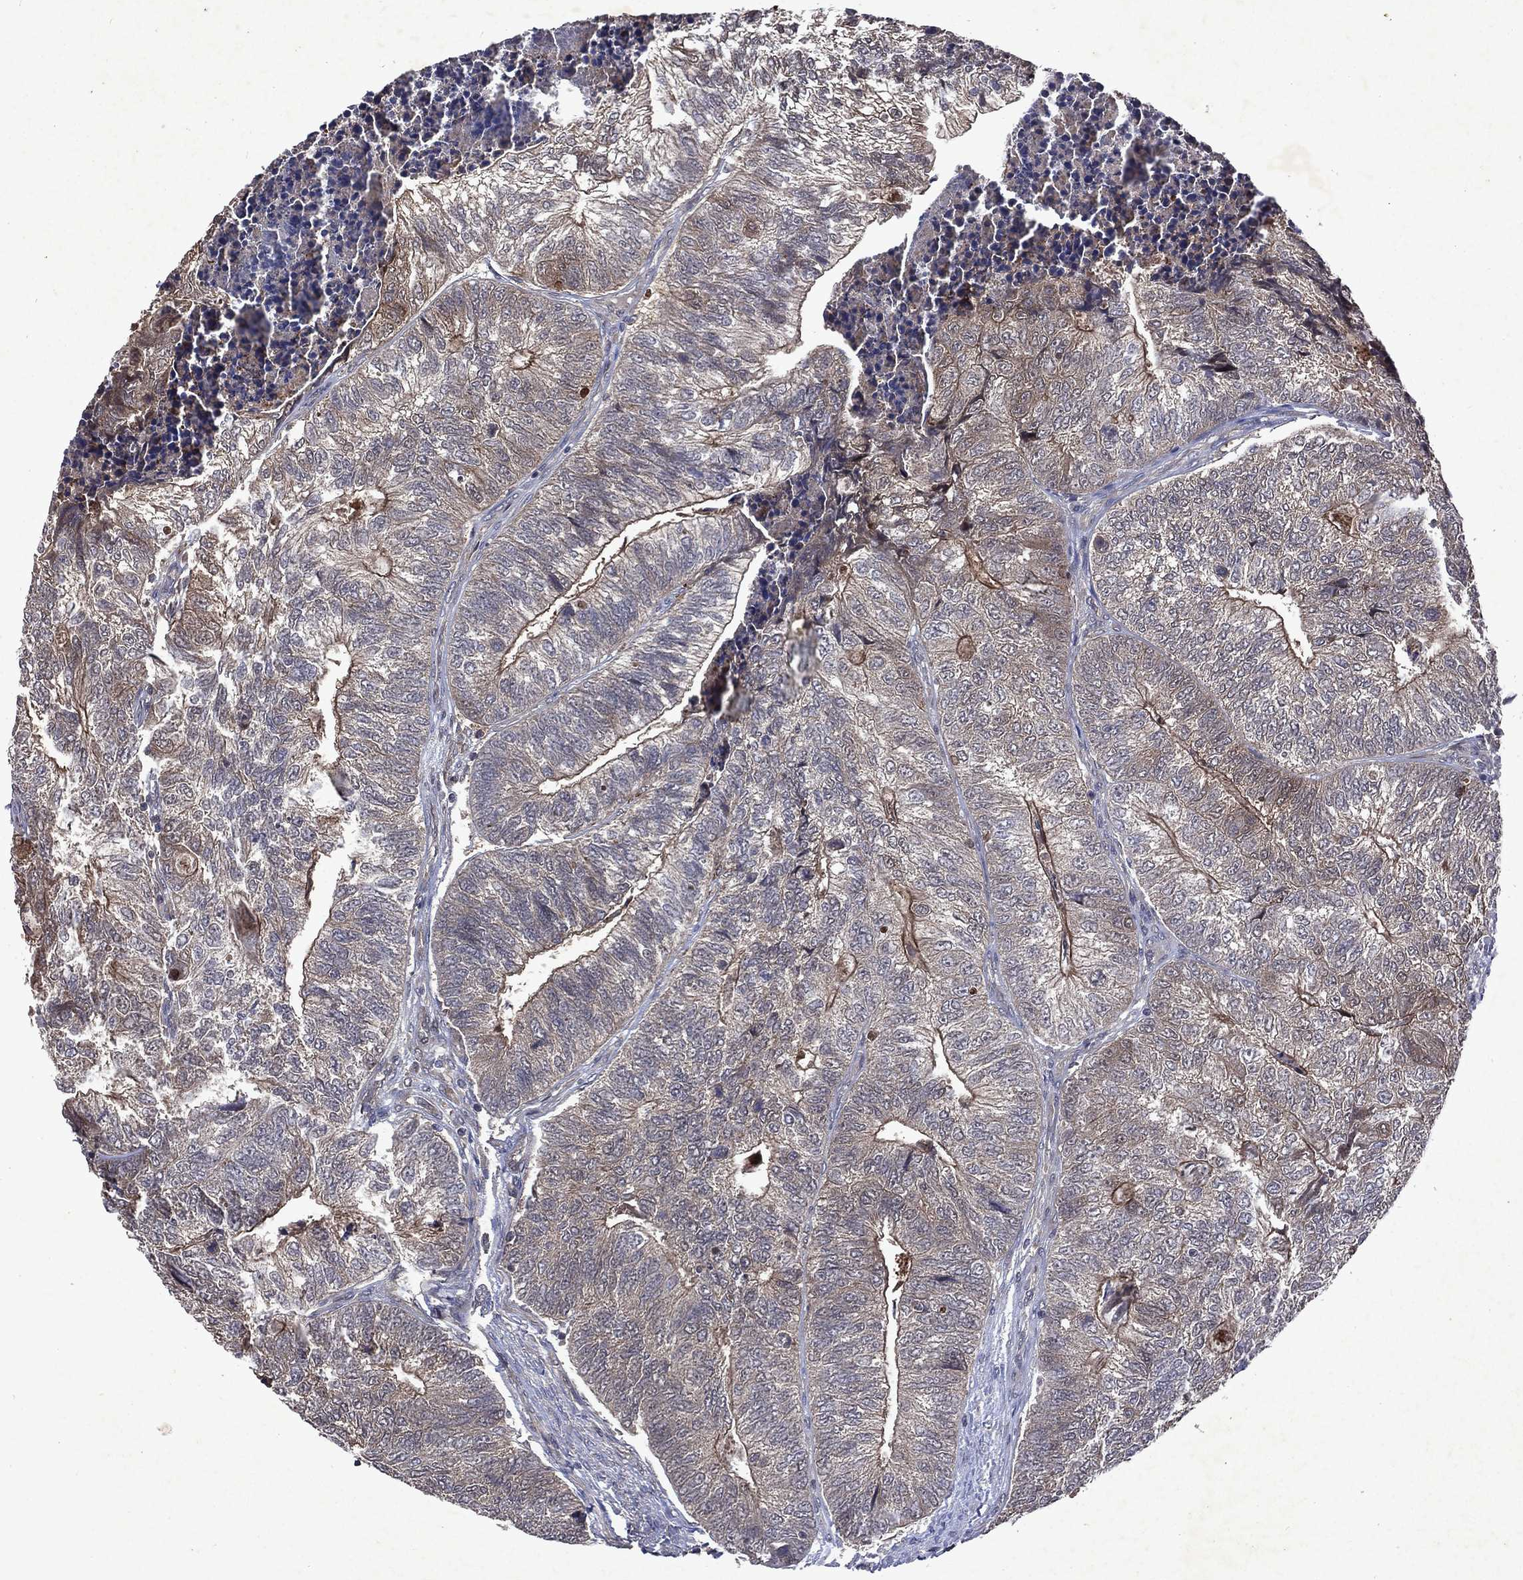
{"staining": {"intensity": "moderate", "quantity": "<25%", "location": "cytoplasmic/membranous"}, "tissue": "colorectal cancer", "cell_type": "Tumor cells", "image_type": "cancer", "snomed": [{"axis": "morphology", "description": "Adenocarcinoma, NOS"}, {"axis": "topography", "description": "Colon"}], "caption": "This is a micrograph of IHC staining of colorectal cancer (adenocarcinoma), which shows moderate staining in the cytoplasmic/membranous of tumor cells.", "gene": "MTAP", "patient": {"sex": "female", "age": 67}}